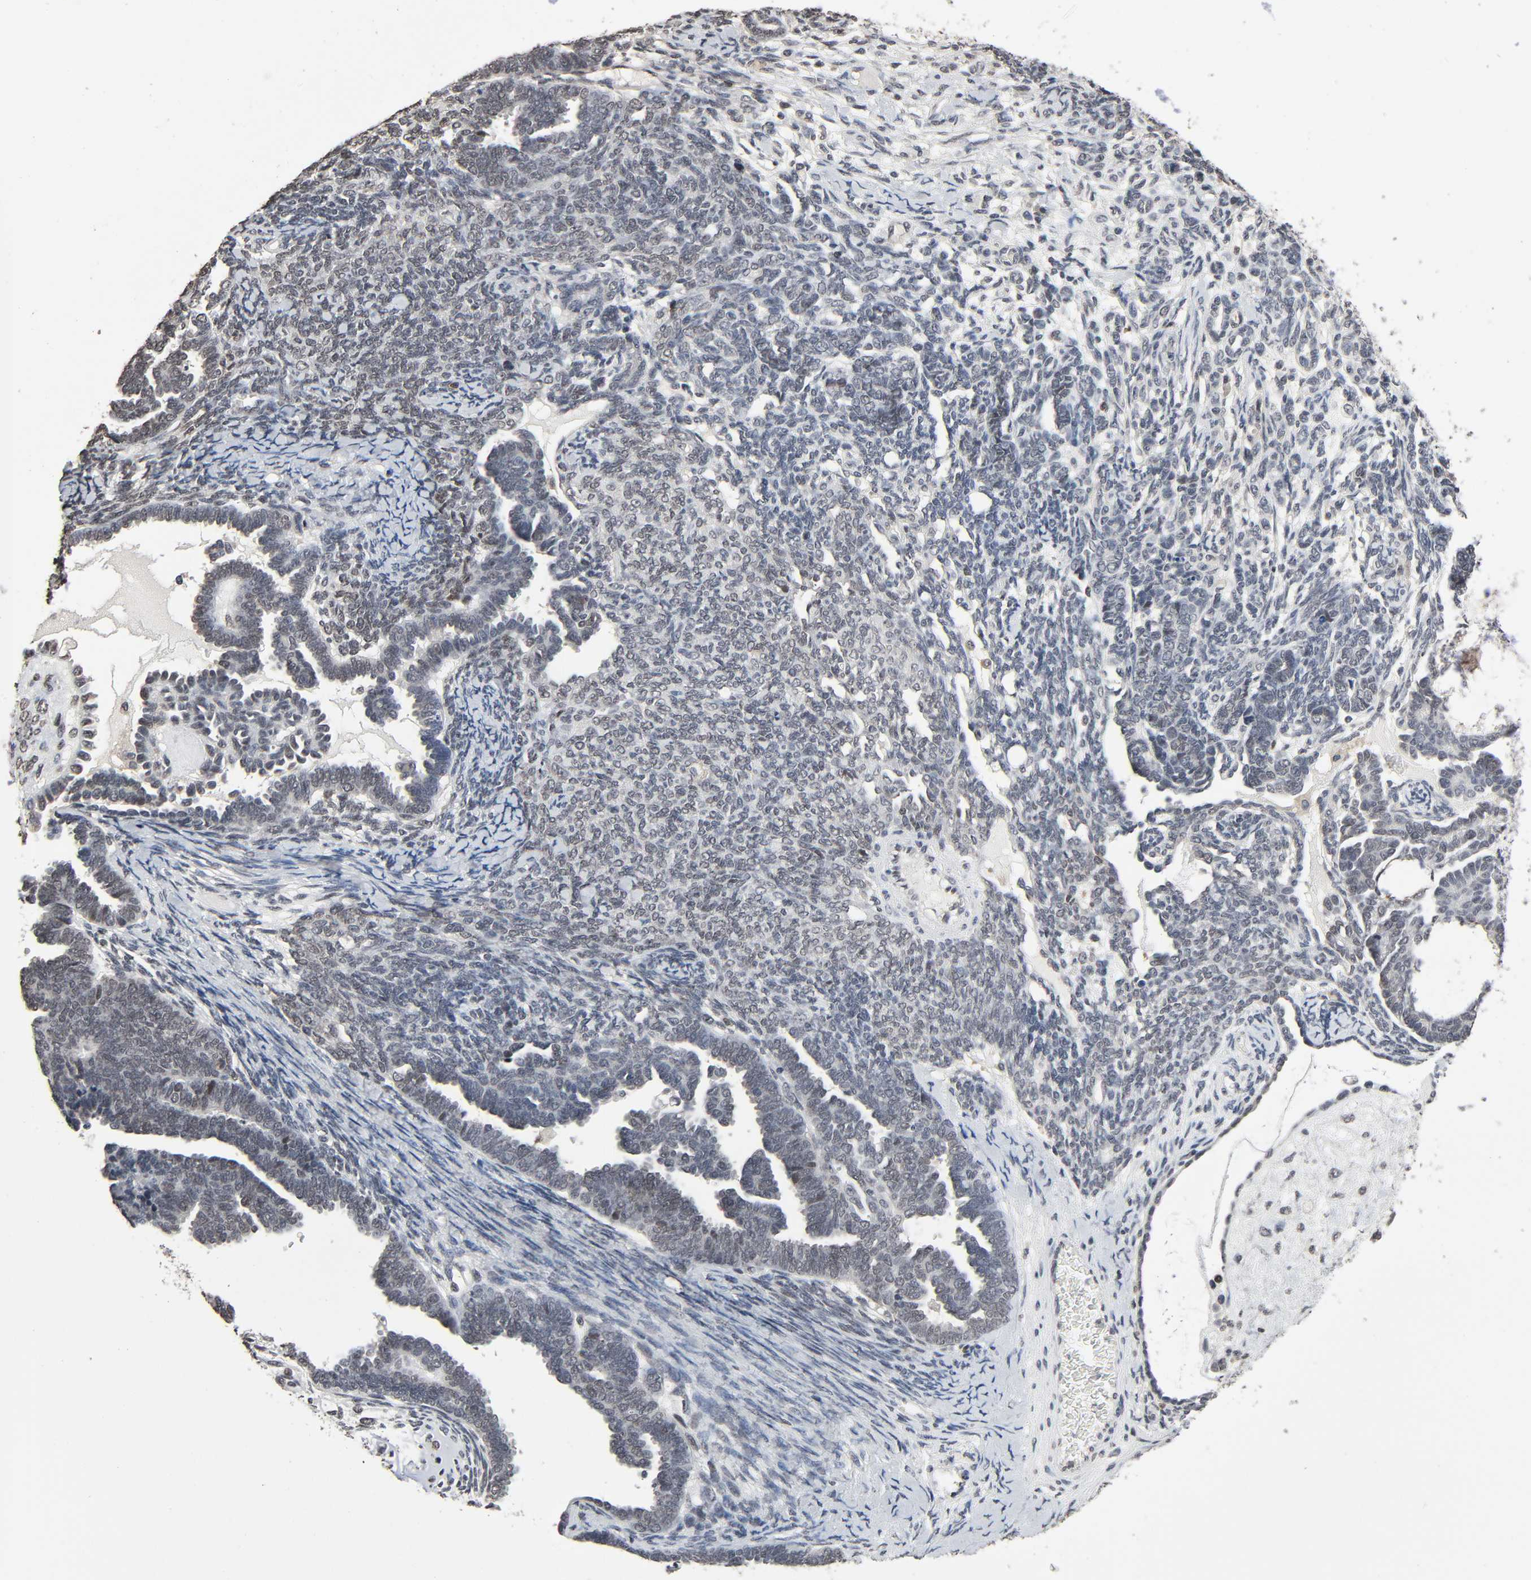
{"staining": {"intensity": "negative", "quantity": "none", "location": "none"}, "tissue": "endometrial cancer", "cell_type": "Tumor cells", "image_type": "cancer", "snomed": [{"axis": "morphology", "description": "Neoplasm, malignant, NOS"}, {"axis": "topography", "description": "Endometrium"}], "caption": "The histopathology image displays no significant expression in tumor cells of endometrial cancer (malignant neoplasm). (Stains: DAB (3,3'-diaminobenzidine) immunohistochemistry (IHC) with hematoxylin counter stain, Microscopy: brightfield microscopy at high magnification).", "gene": "STK4", "patient": {"sex": "female", "age": 74}}